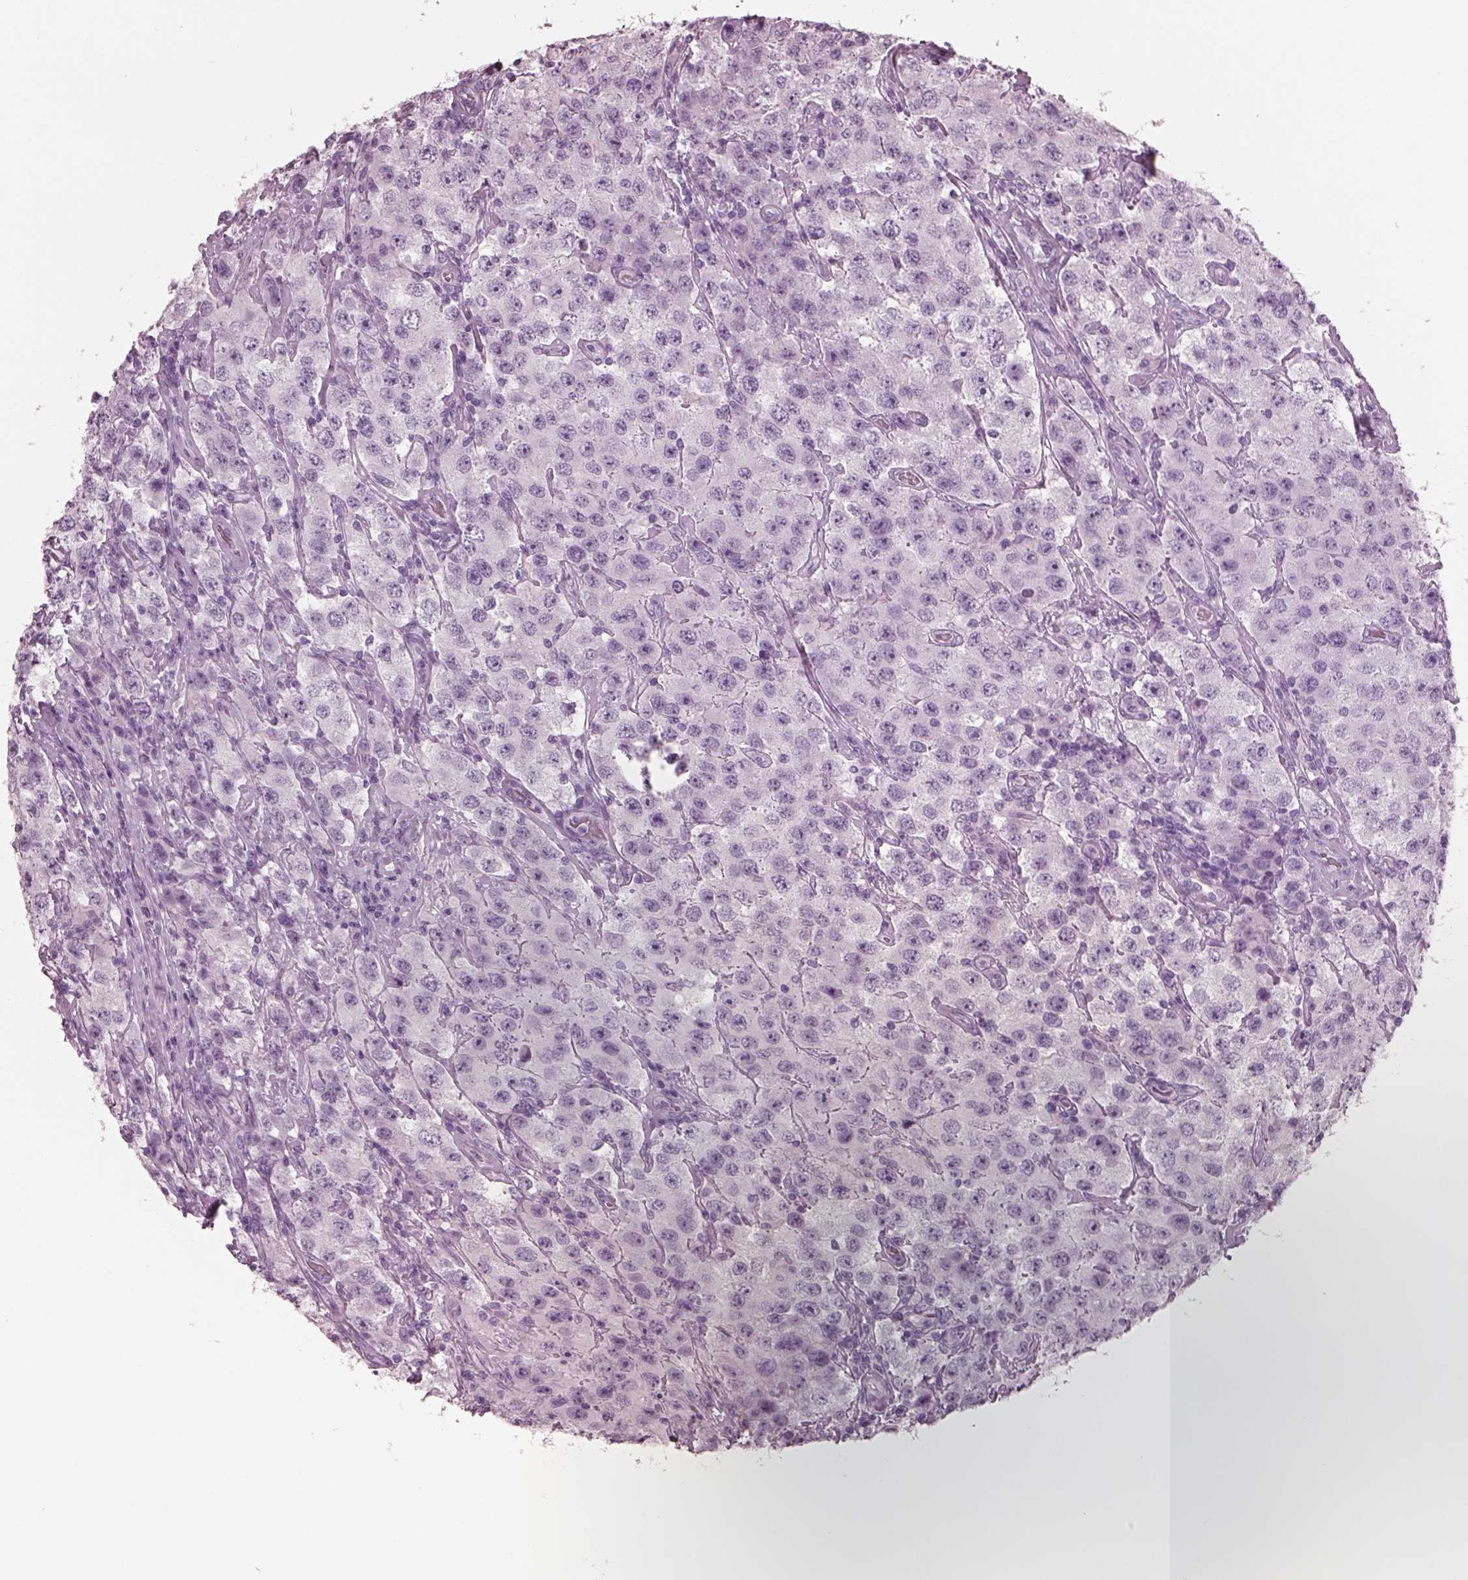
{"staining": {"intensity": "negative", "quantity": "none", "location": "none"}, "tissue": "testis cancer", "cell_type": "Tumor cells", "image_type": "cancer", "snomed": [{"axis": "morphology", "description": "Seminoma, NOS"}, {"axis": "topography", "description": "Testis"}], "caption": "Protein analysis of testis seminoma displays no significant positivity in tumor cells.", "gene": "PACRG", "patient": {"sex": "male", "age": 52}}